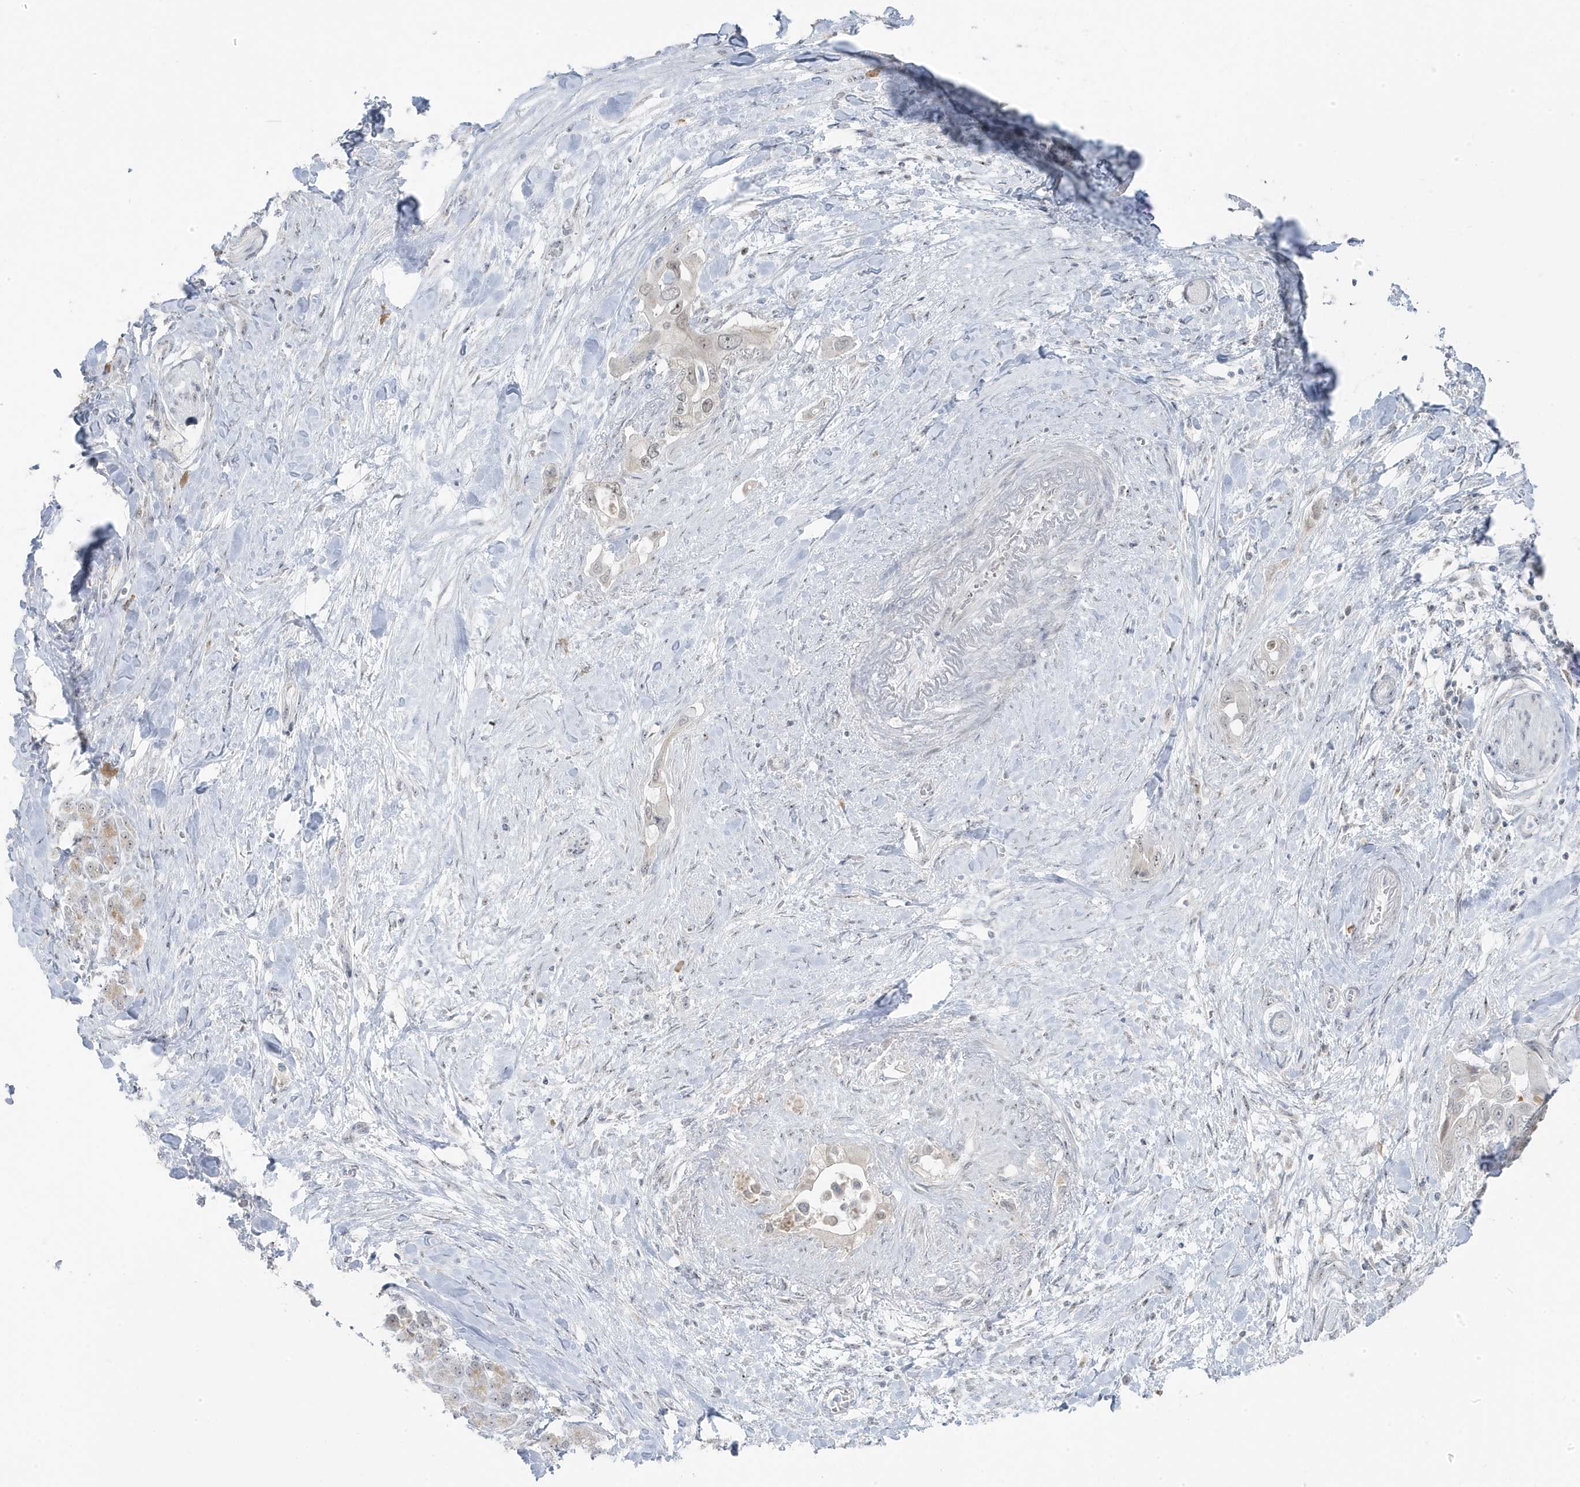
{"staining": {"intensity": "moderate", "quantity": "25%-75%", "location": "cytoplasmic/membranous,nuclear"}, "tissue": "pancreatic cancer", "cell_type": "Tumor cells", "image_type": "cancer", "snomed": [{"axis": "morphology", "description": "Inflammation, NOS"}, {"axis": "morphology", "description": "Adenocarcinoma, NOS"}, {"axis": "topography", "description": "Pancreas"}], "caption": "A brown stain highlights moderate cytoplasmic/membranous and nuclear expression of a protein in human pancreatic adenocarcinoma tumor cells.", "gene": "TSEN15", "patient": {"sex": "female", "age": 56}}